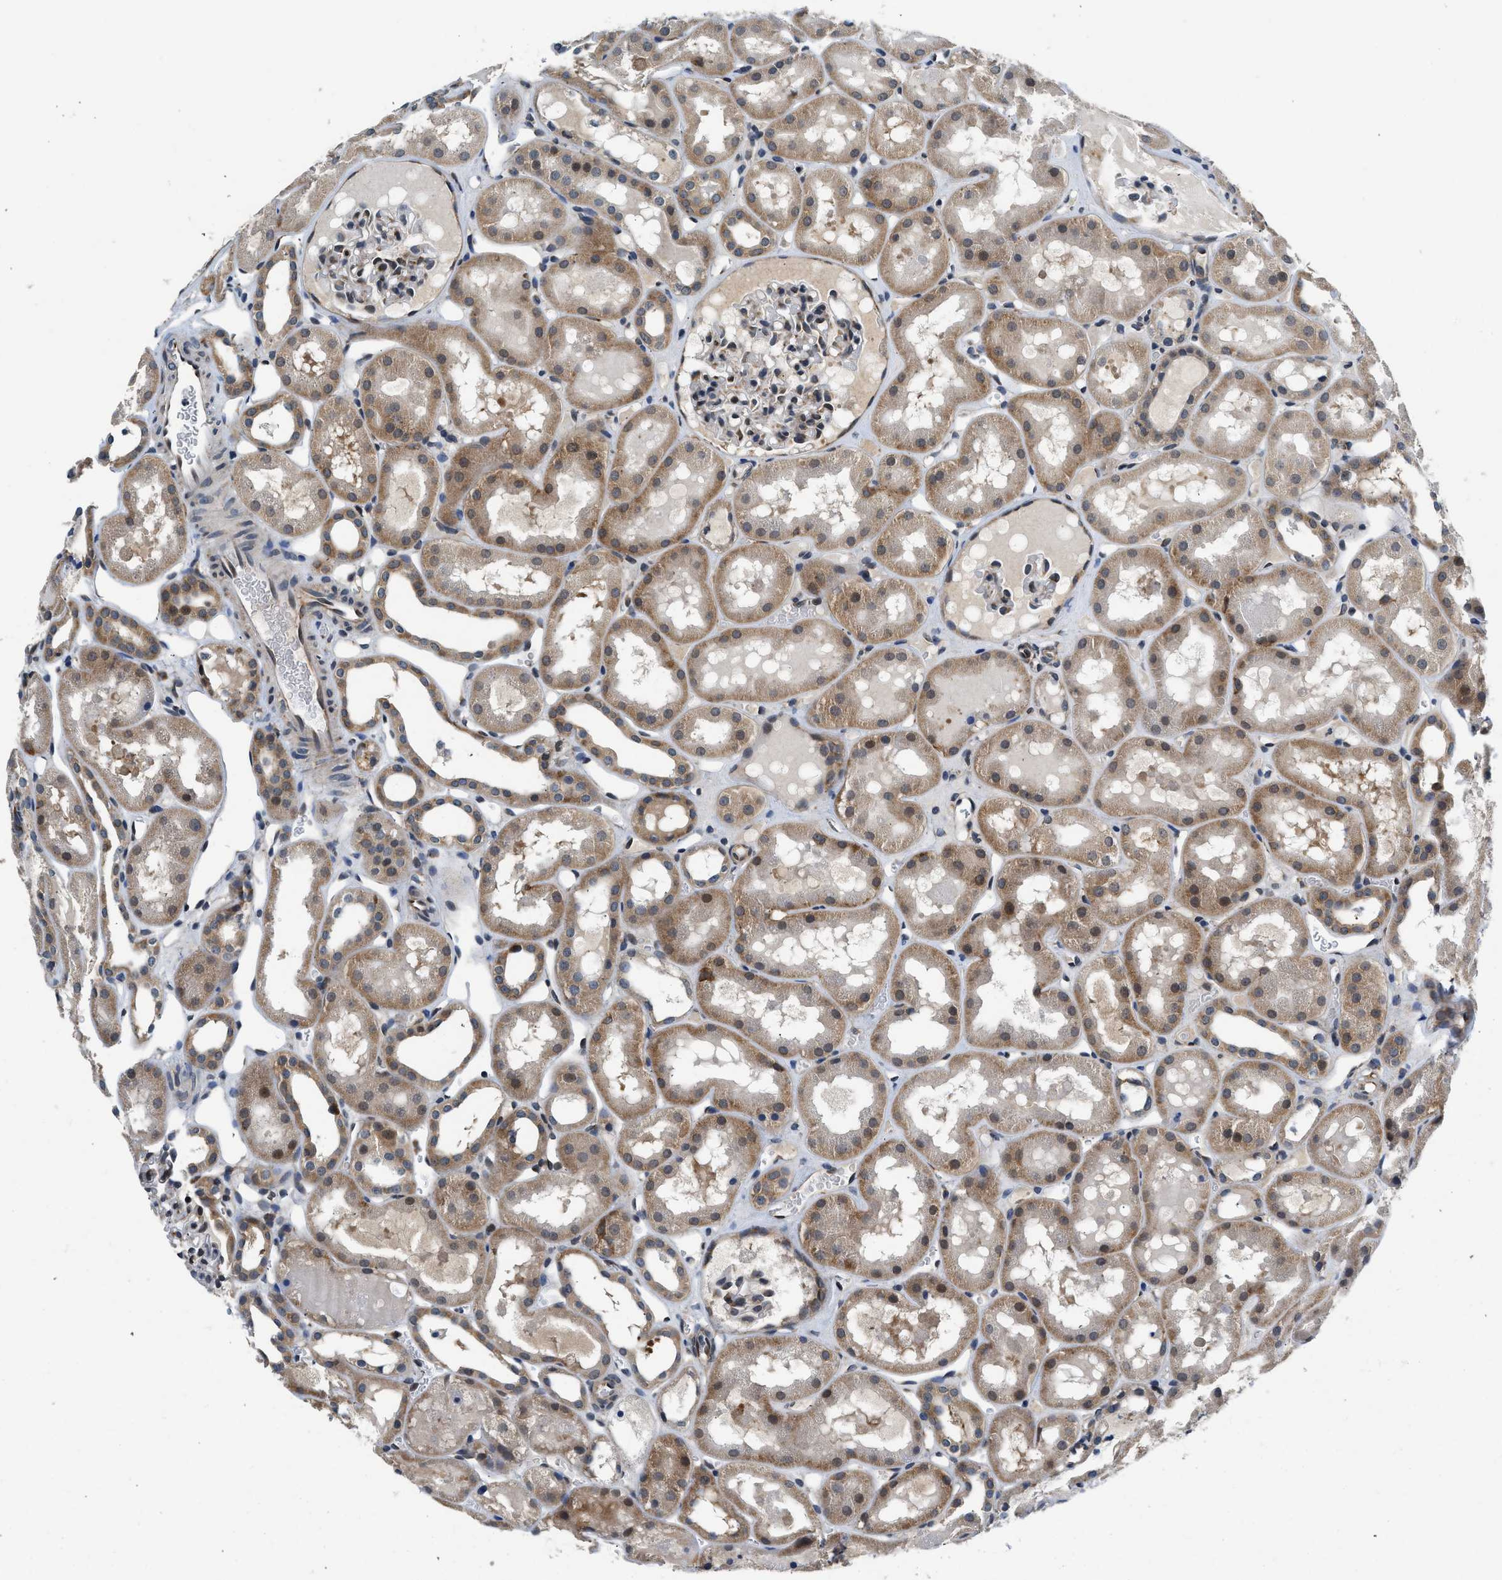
{"staining": {"intensity": "negative", "quantity": "none", "location": "none"}, "tissue": "kidney", "cell_type": "Cells in glomeruli", "image_type": "normal", "snomed": [{"axis": "morphology", "description": "Normal tissue, NOS"}, {"axis": "topography", "description": "Kidney"}, {"axis": "topography", "description": "Urinary bladder"}], "caption": "Protein analysis of normal kidney demonstrates no significant staining in cells in glomeruli.", "gene": "PA2G4", "patient": {"sex": "male", "age": 16}}